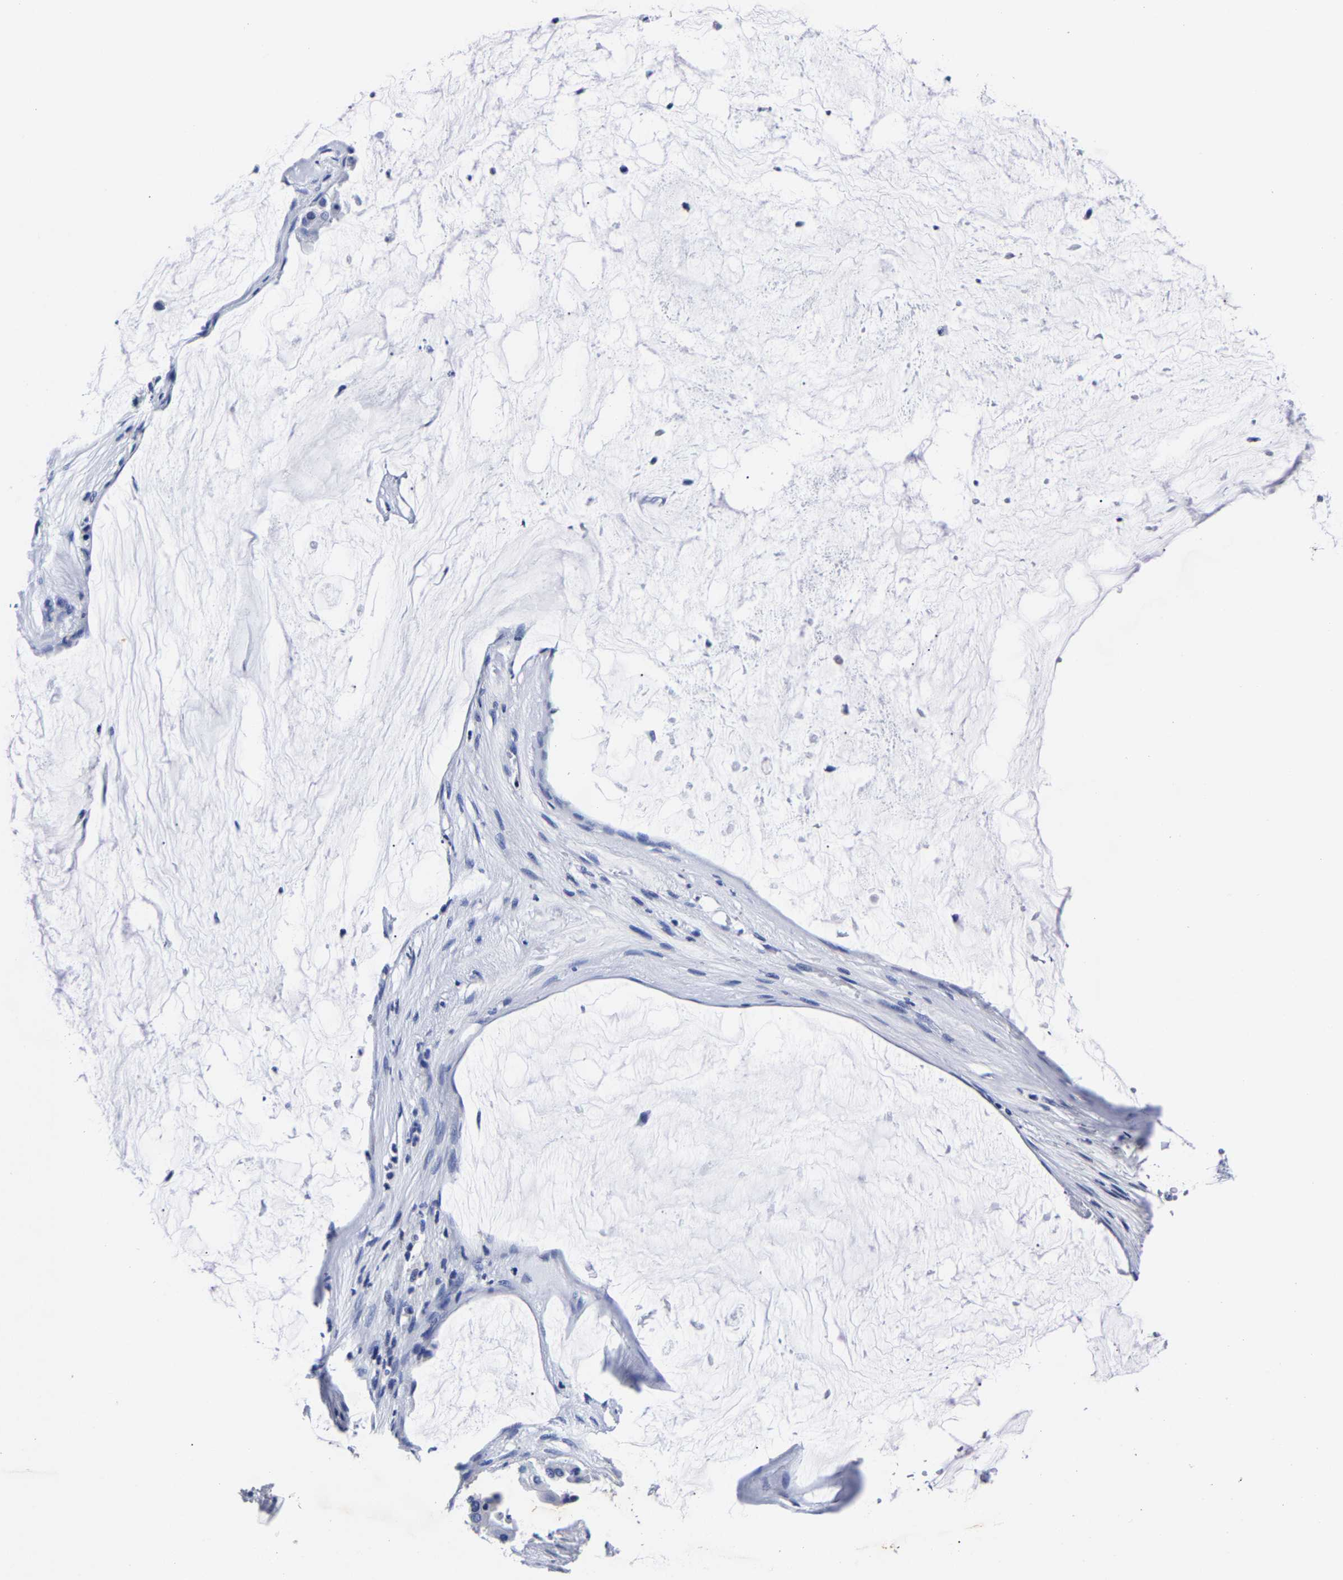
{"staining": {"intensity": "negative", "quantity": "none", "location": "none"}, "tissue": "pancreatic cancer", "cell_type": "Tumor cells", "image_type": "cancer", "snomed": [{"axis": "morphology", "description": "Adenocarcinoma, NOS"}, {"axis": "topography", "description": "Pancreas"}], "caption": "DAB (3,3'-diaminobenzidine) immunohistochemical staining of adenocarcinoma (pancreatic) exhibits no significant positivity in tumor cells.", "gene": "CPA2", "patient": {"sex": "male", "age": 41}}